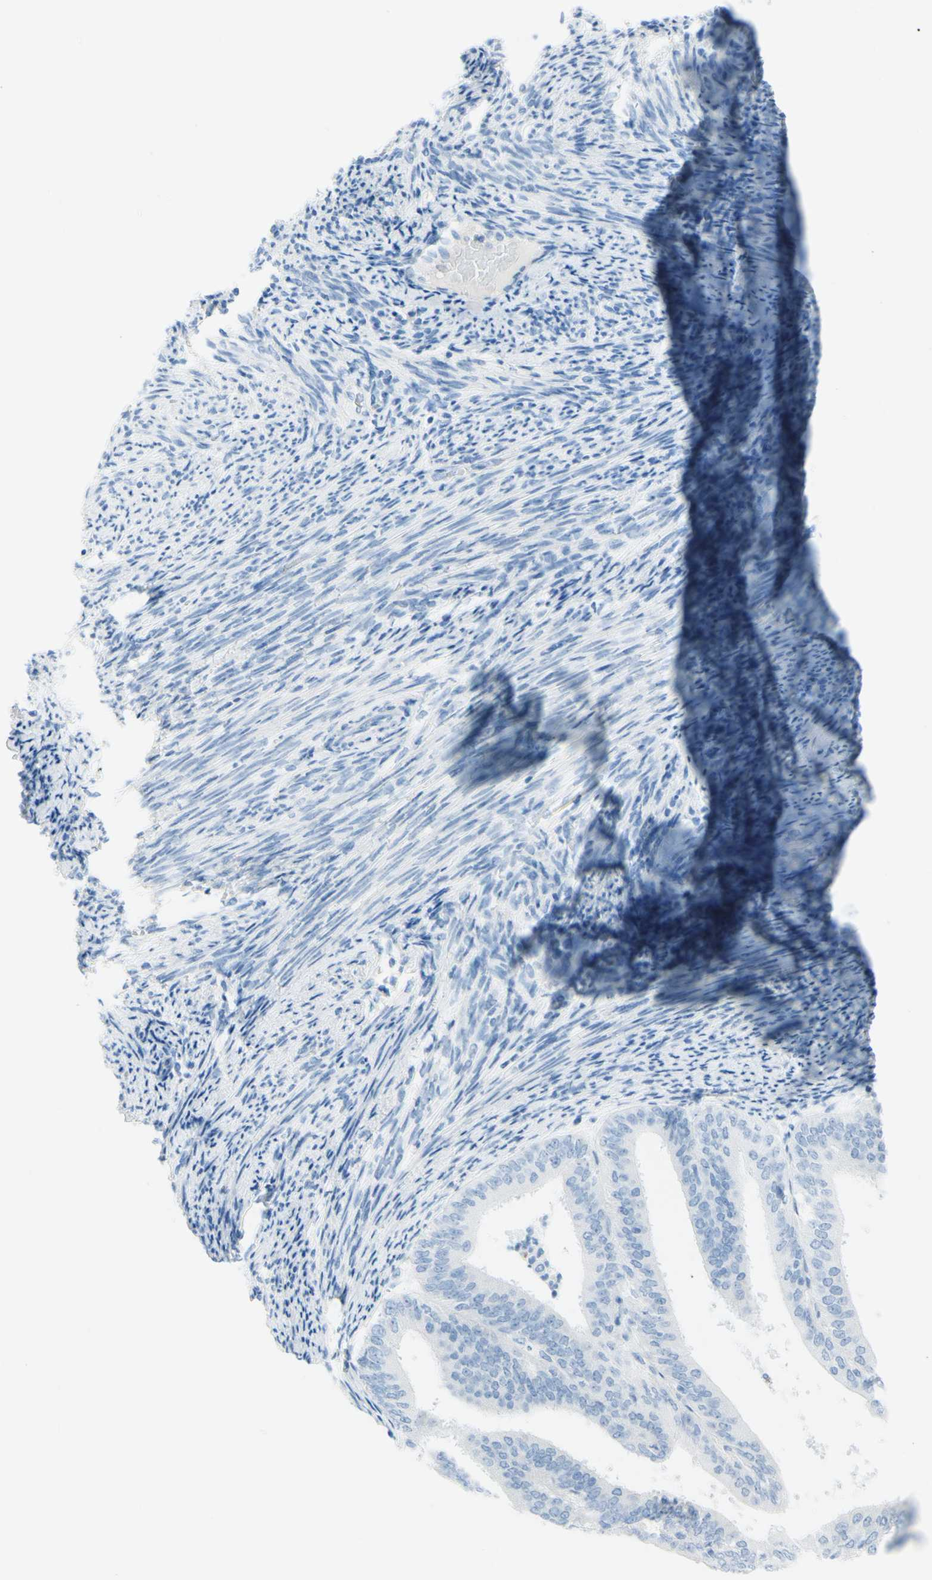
{"staining": {"intensity": "negative", "quantity": "none", "location": "none"}, "tissue": "endometrial cancer", "cell_type": "Tumor cells", "image_type": "cancer", "snomed": [{"axis": "morphology", "description": "Adenocarcinoma, NOS"}, {"axis": "topography", "description": "Endometrium"}], "caption": "Protein analysis of endometrial adenocarcinoma displays no significant staining in tumor cells.", "gene": "TFPI2", "patient": {"sex": "female", "age": 63}}